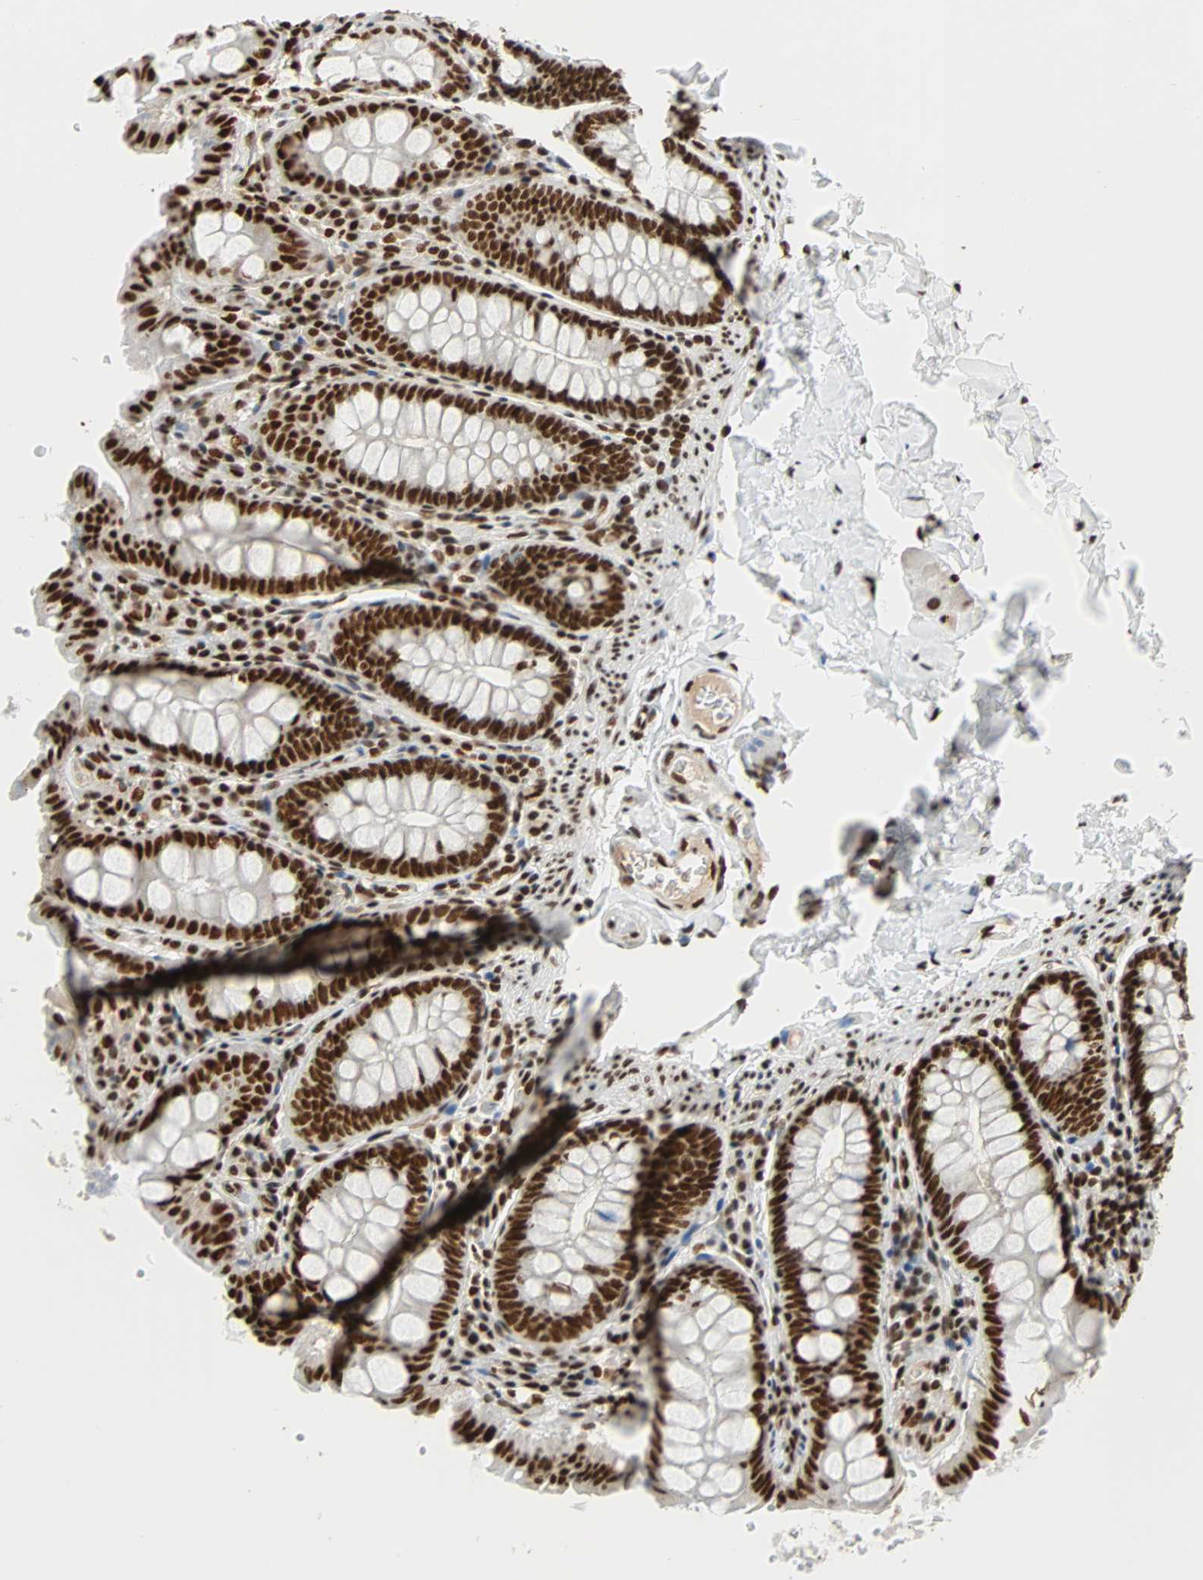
{"staining": {"intensity": "strong", "quantity": ">75%", "location": "nuclear"}, "tissue": "colon", "cell_type": "Endothelial cells", "image_type": "normal", "snomed": [{"axis": "morphology", "description": "Normal tissue, NOS"}, {"axis": "topography", "description": "Colon"}], "caption": "High-power microscopy captured an immunohistochemistry micrograph of unremarkable colon, revealing strong nuclear expression in approximately >75% of endothelial cells.", "gene": "CDK12", "patient": {"sex": "female", "age": 61}}